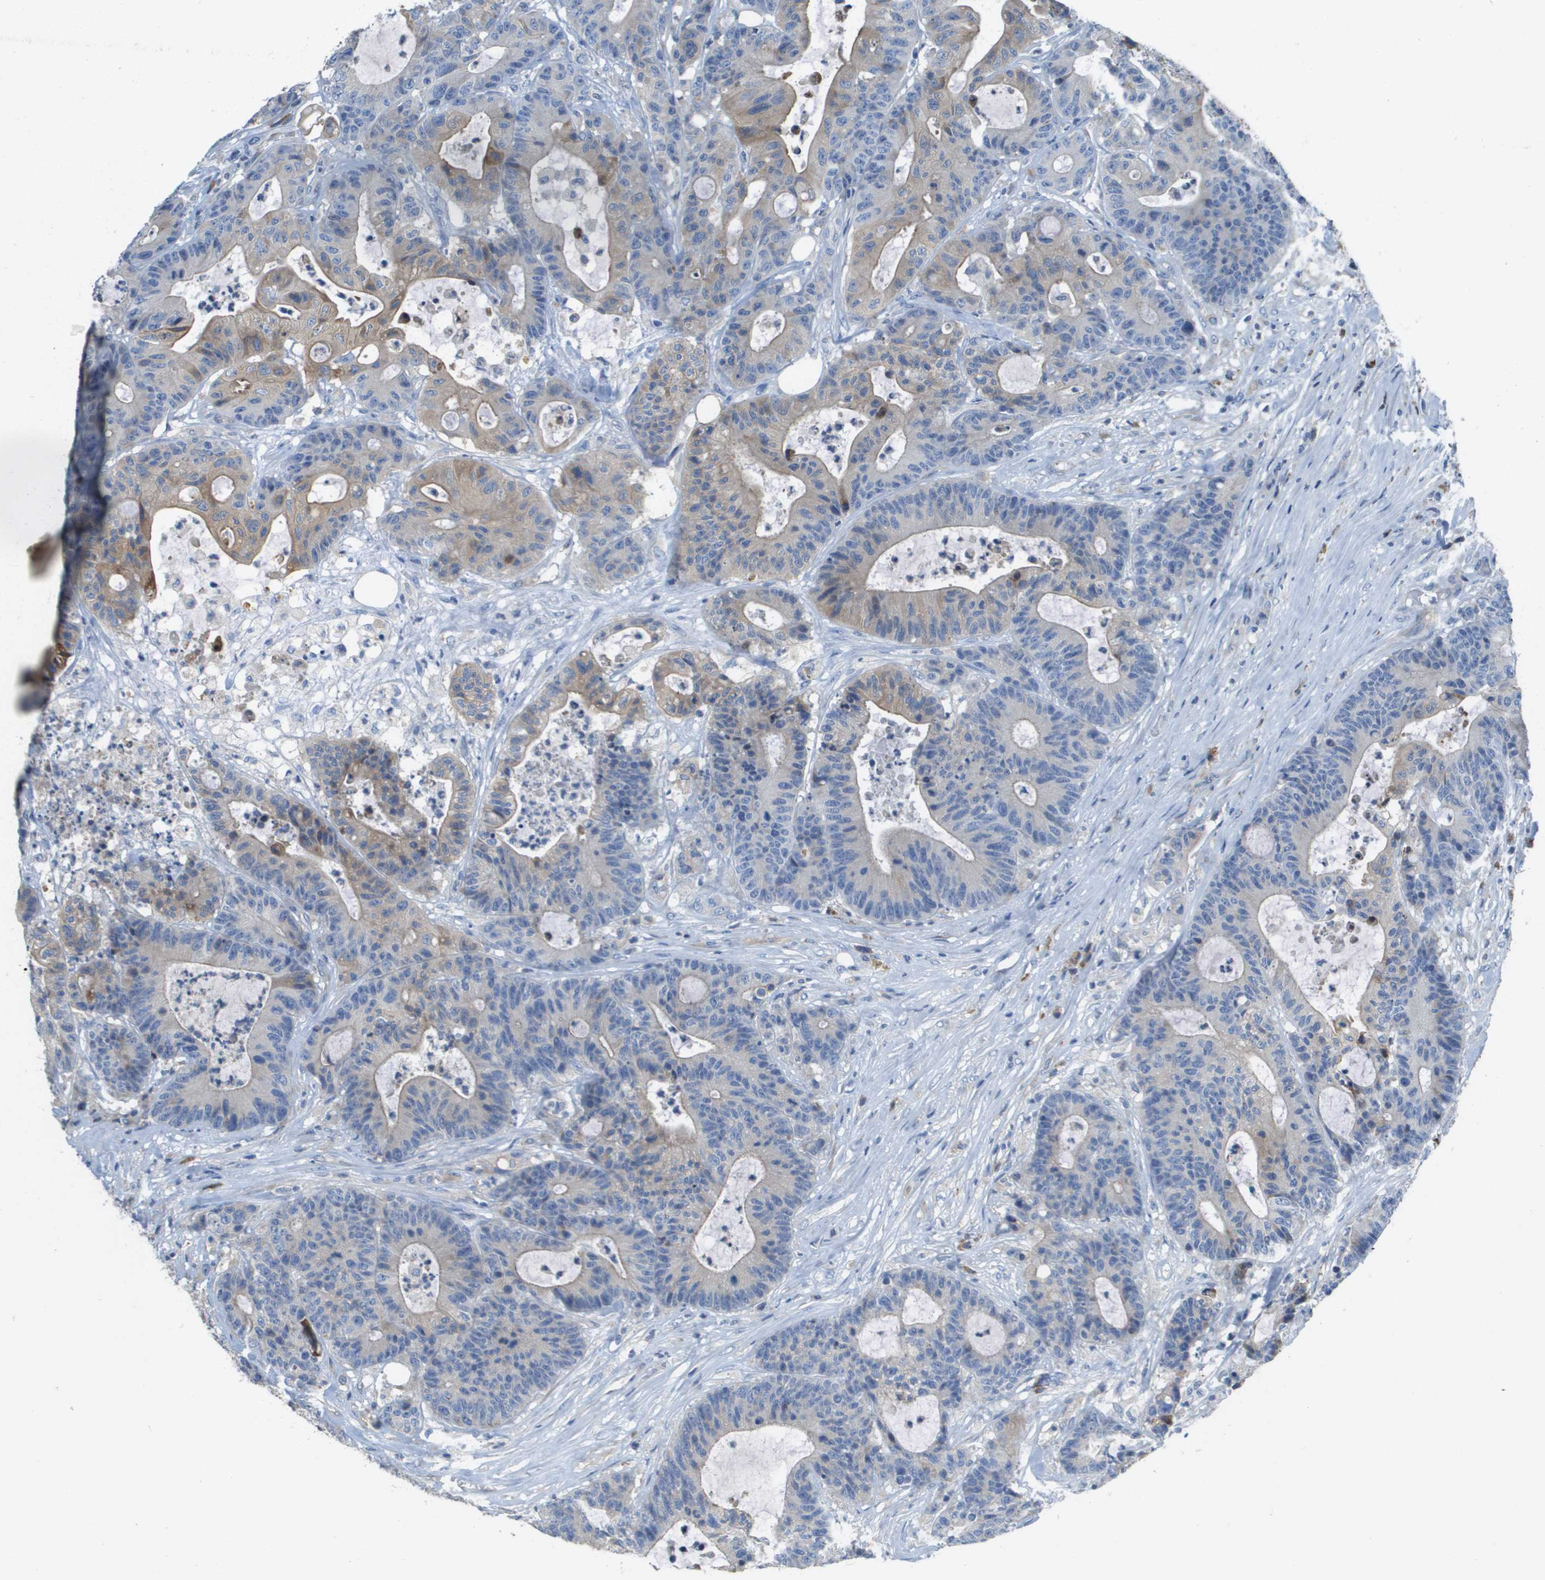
{"staining": {"intensity": "moderate", "quantity": "<25%", "location": "cytoplasmic/membranous"}, "tissue": "colorectal cancer", "cell_type": "Tumor cells", "image_type": "cancer", "snomed": [{"axis": "morphology", "description": "Adenocarcinoma, NOS"}, {"axis": "topography", "description": "Colon"}], "caption": "Immunohistochemical staining of human colorectal cancer (adenocarcinoma) exhibits low levels of moderate cytoplasmic/membranous staining in approximately <25% of tumor cells. The protein is stained brown, and the nuclei are stained in blue (DAB IHC with brightfield microscopy, high magnification).", "gene": "CASP10", "patient": {"sex": "female", "age": 84}}